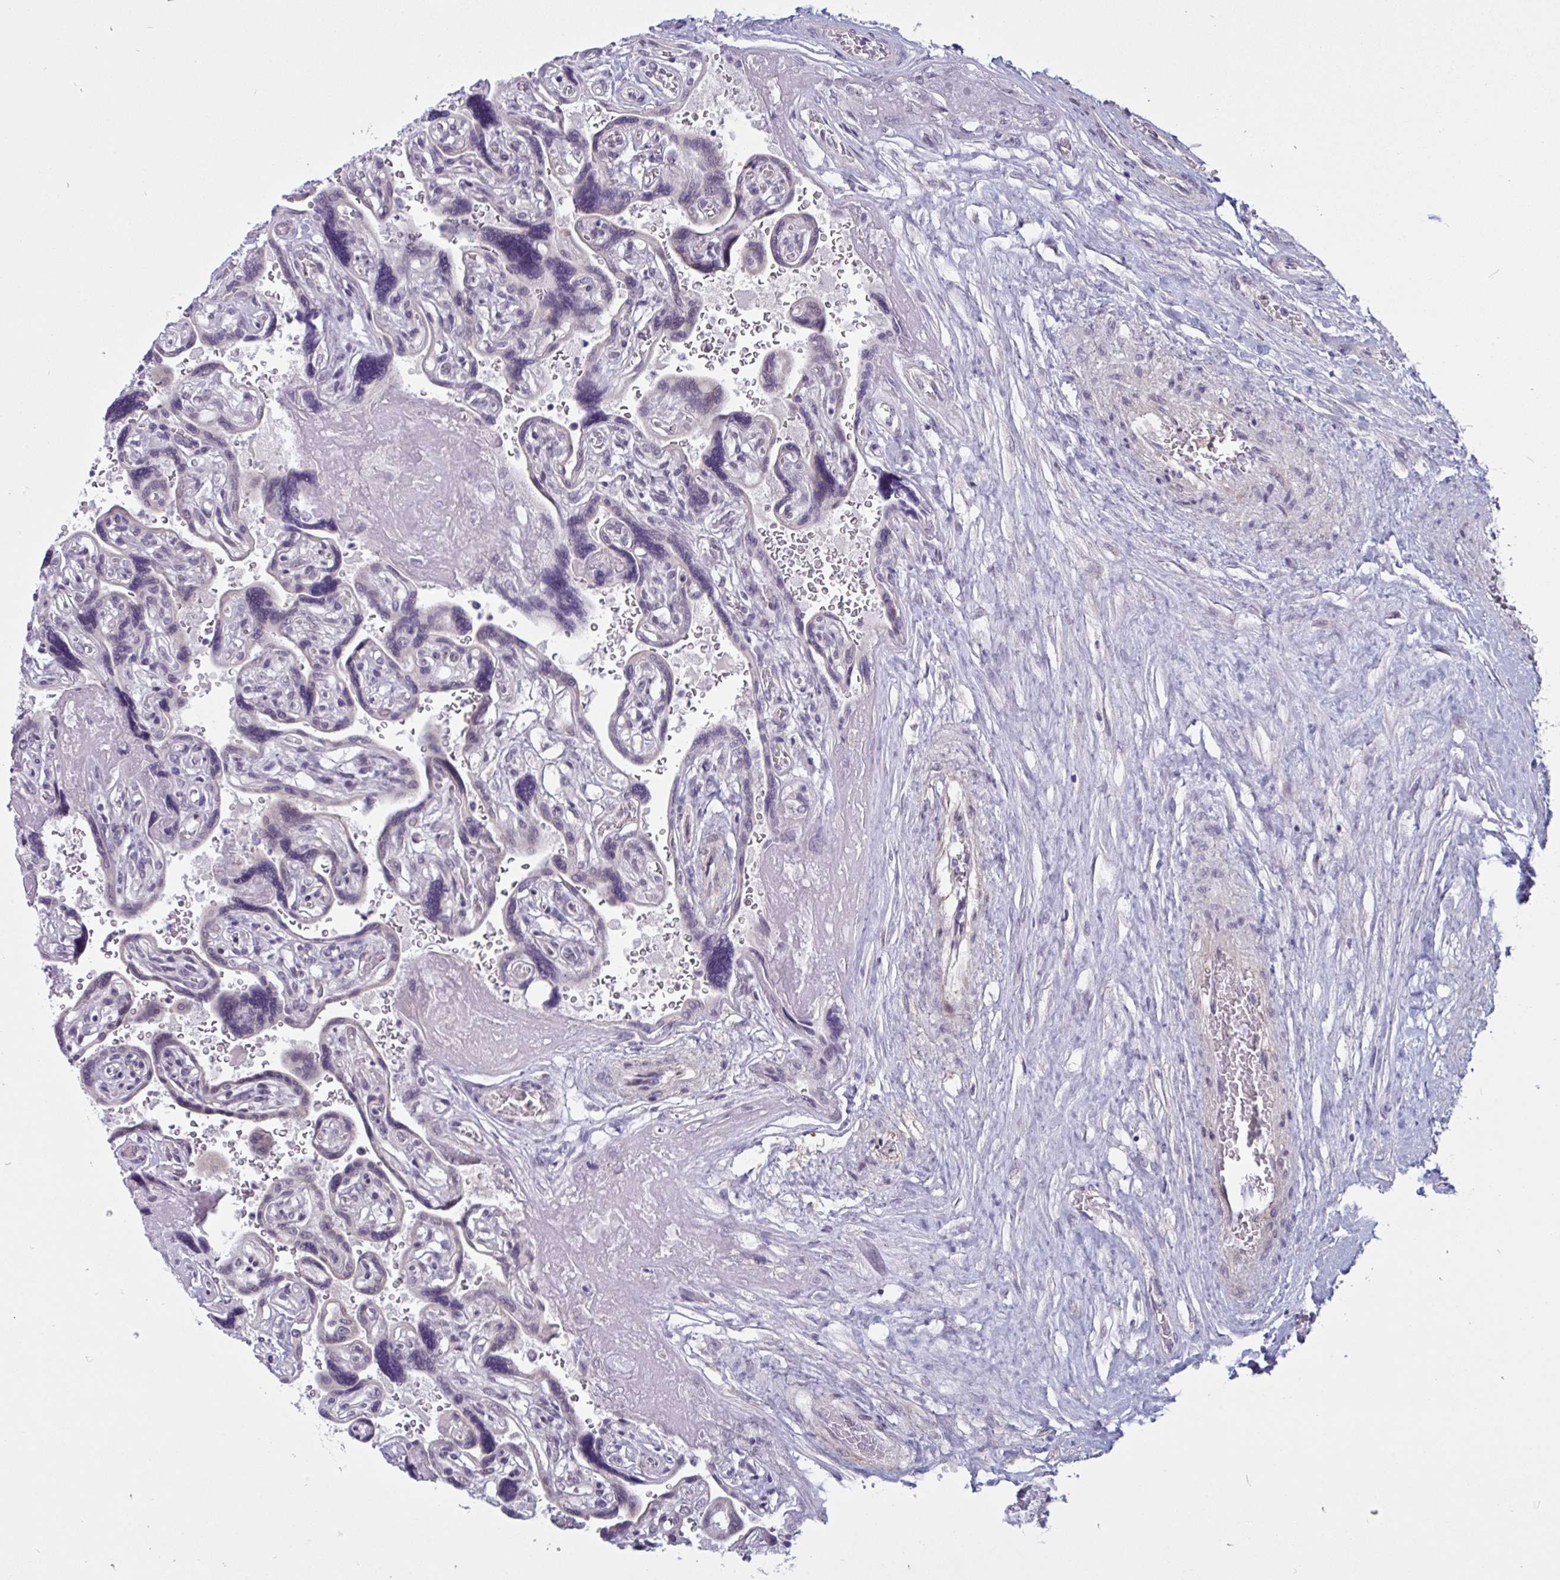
{"staining": {"intensity": "negative", "quantity": "none", "location": "none"}, "tissue": "placenta", "cell_type": "Decidual cells", "image_type": "normal", "snomed": [{"axis": "morphology", "description": "Normal tissue, NOS"}, {"axis": "topography", "description": "Placenta"}], "caption": "A high-resolution histopathology image shows IHC staining of unremarkable placenta, which demonstrates no significant positivity in decidual cells. (DAB (3,3'-diaminobenzidine) immunohistochemistry (IHC), high magnification).", "gene": "TCEAL8", "patient": {"sex": "female", "age": 32}}